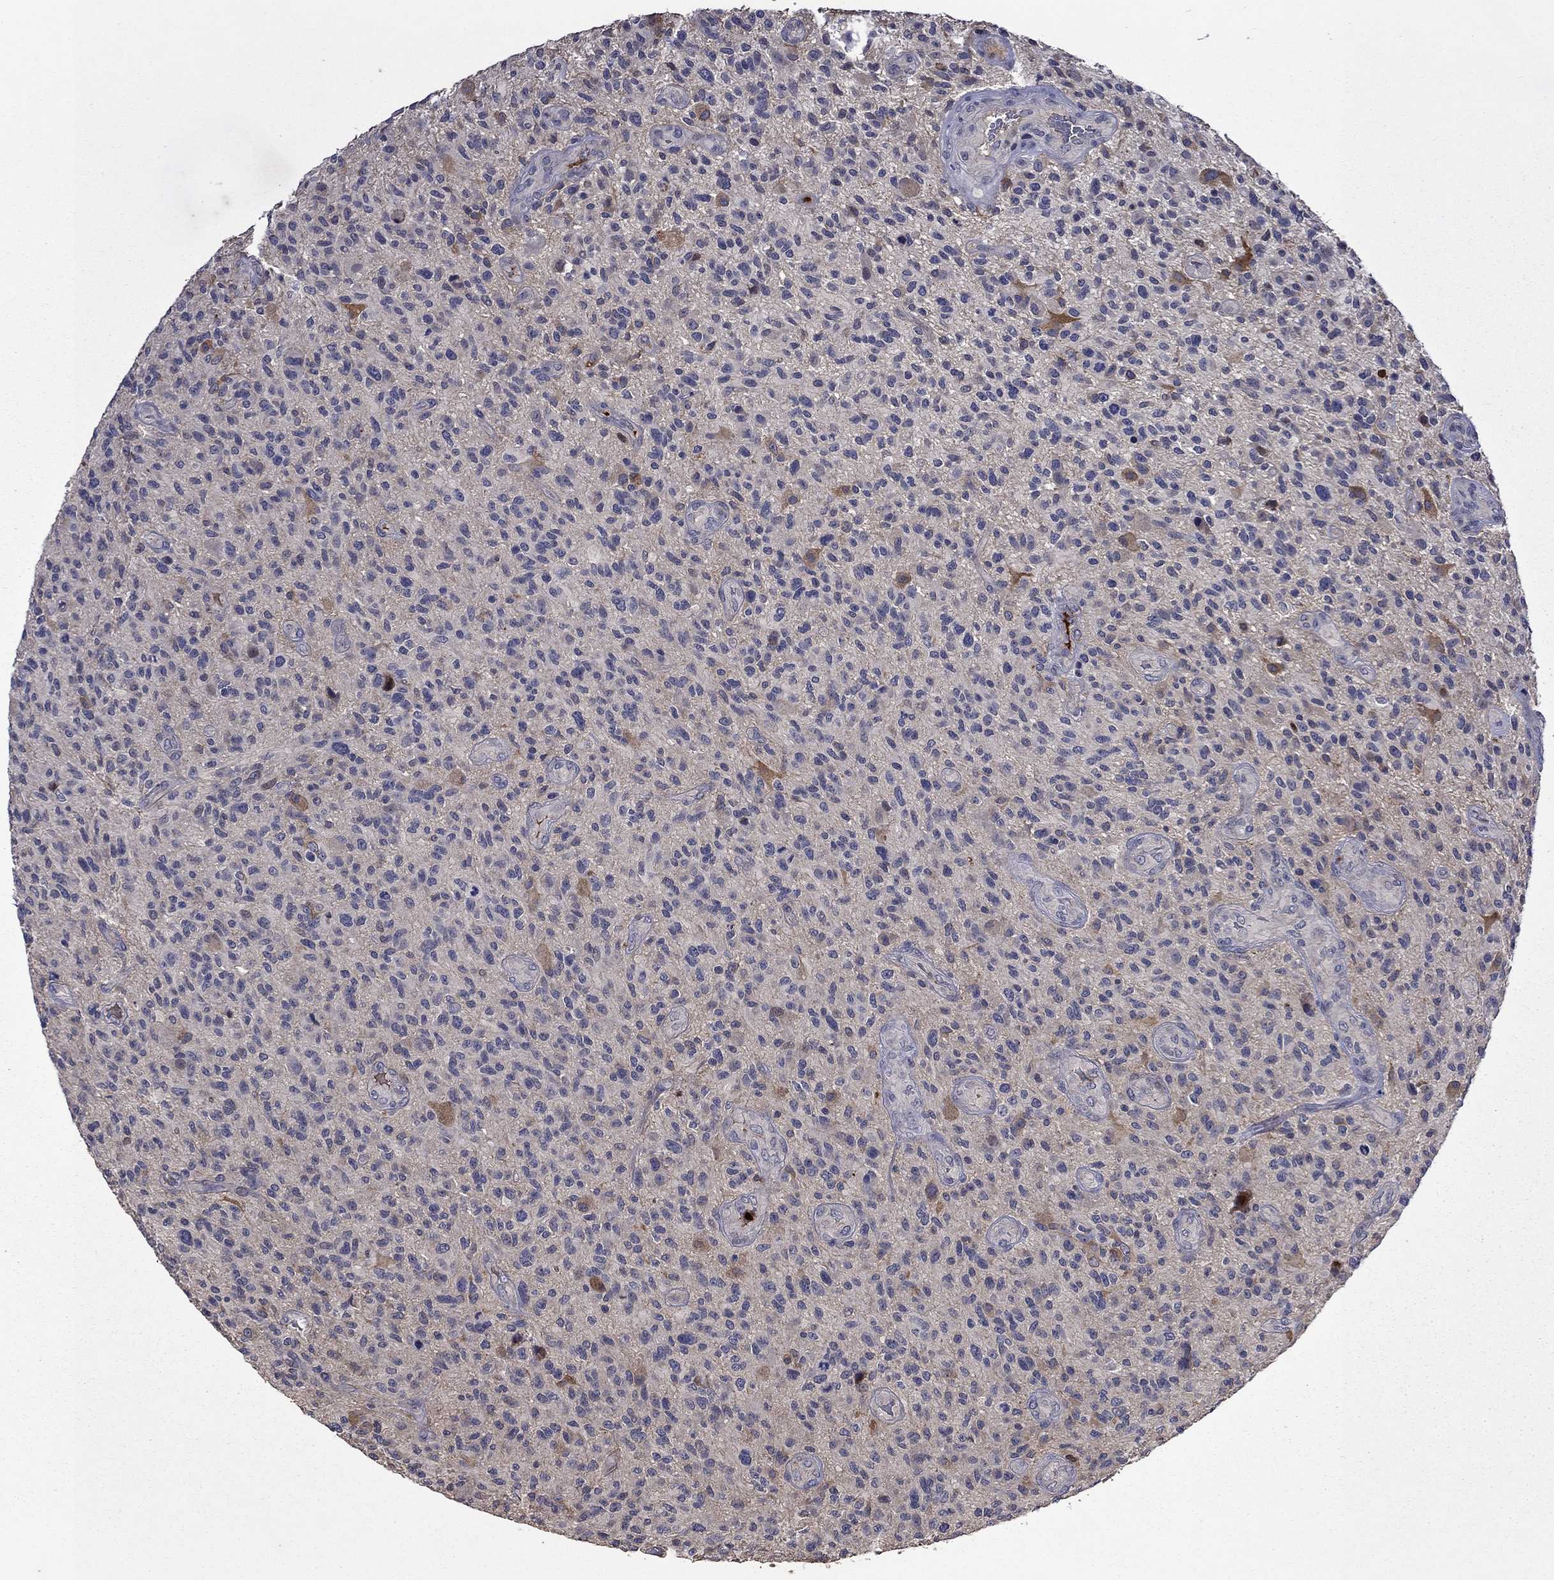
{"staining": {"intensity": "negative", "quantity": "none", "location": "none"}, "tissue": "glioma", "cell_type": "Tumor cells", "image_type": "cancer", "snomed": [{"axis": "morphology", "description": "Glioma, malignant, High grade"}, {"axis": "topography", "description": "Brain"}], "caption": "An immunohistochemistry (IHC) image of glioma is shown. There is no staining in tumor cells of glioma.", "gene": "SATB1", "patient": {"sex": "male", "age": 47}}